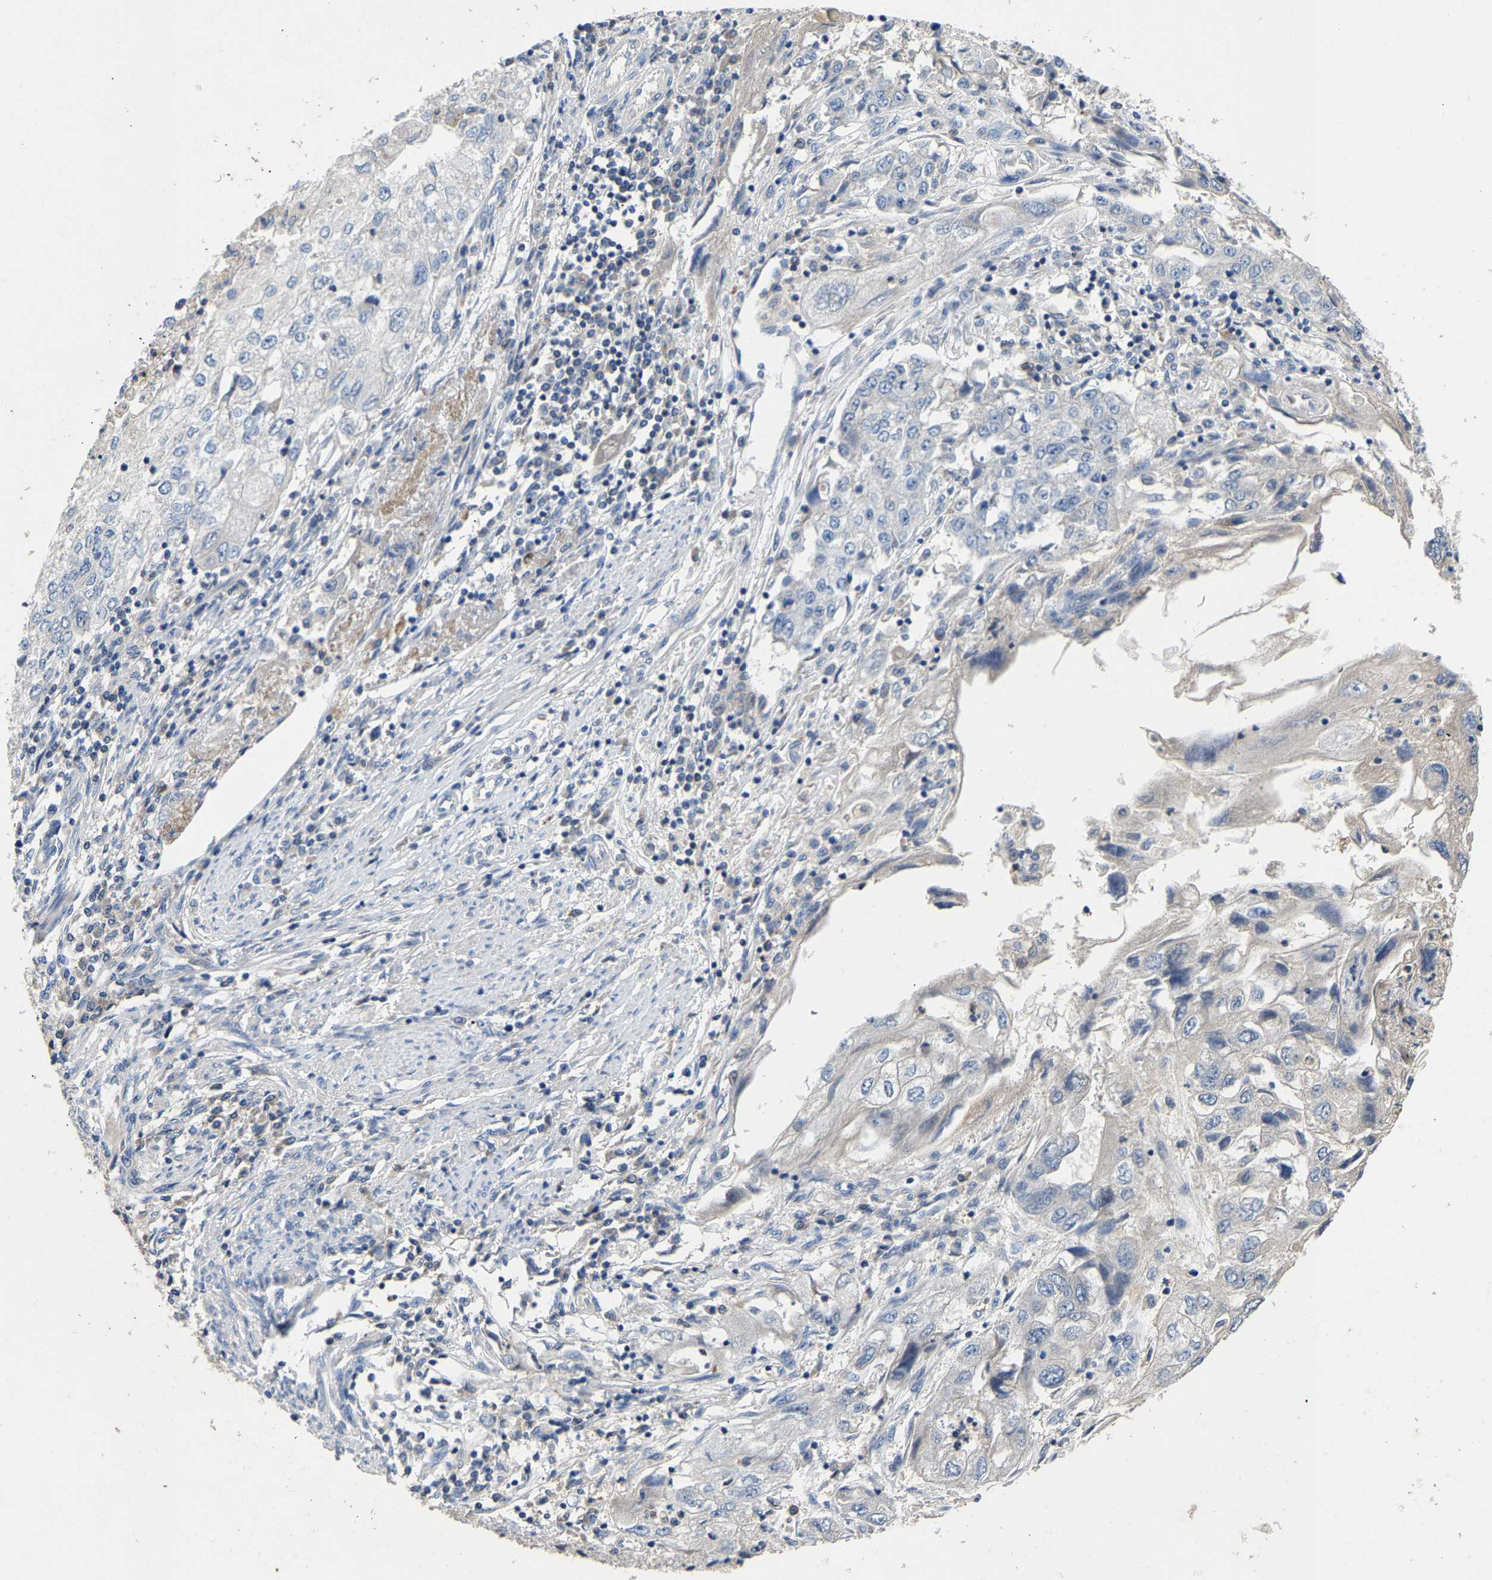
{"staining": {"intensity": "negative", "quantity": "none", "location": "none"}, "tissue": "endometrial cancer", "cell_type": "Tumor cells", "image_type": "cancer", "snomed": [{"axis": "morphology", "description": "Adenocarcinoma, NOS"}, {"axis": "topography", "description": "Endometrium"}], "caption": "A histopathology image of human endometrial cancer (adenocarcinoma) is negative for staining in tumor cells.", "gene": "CCDC171", "patient": {"sex": "female", "age": 49}}